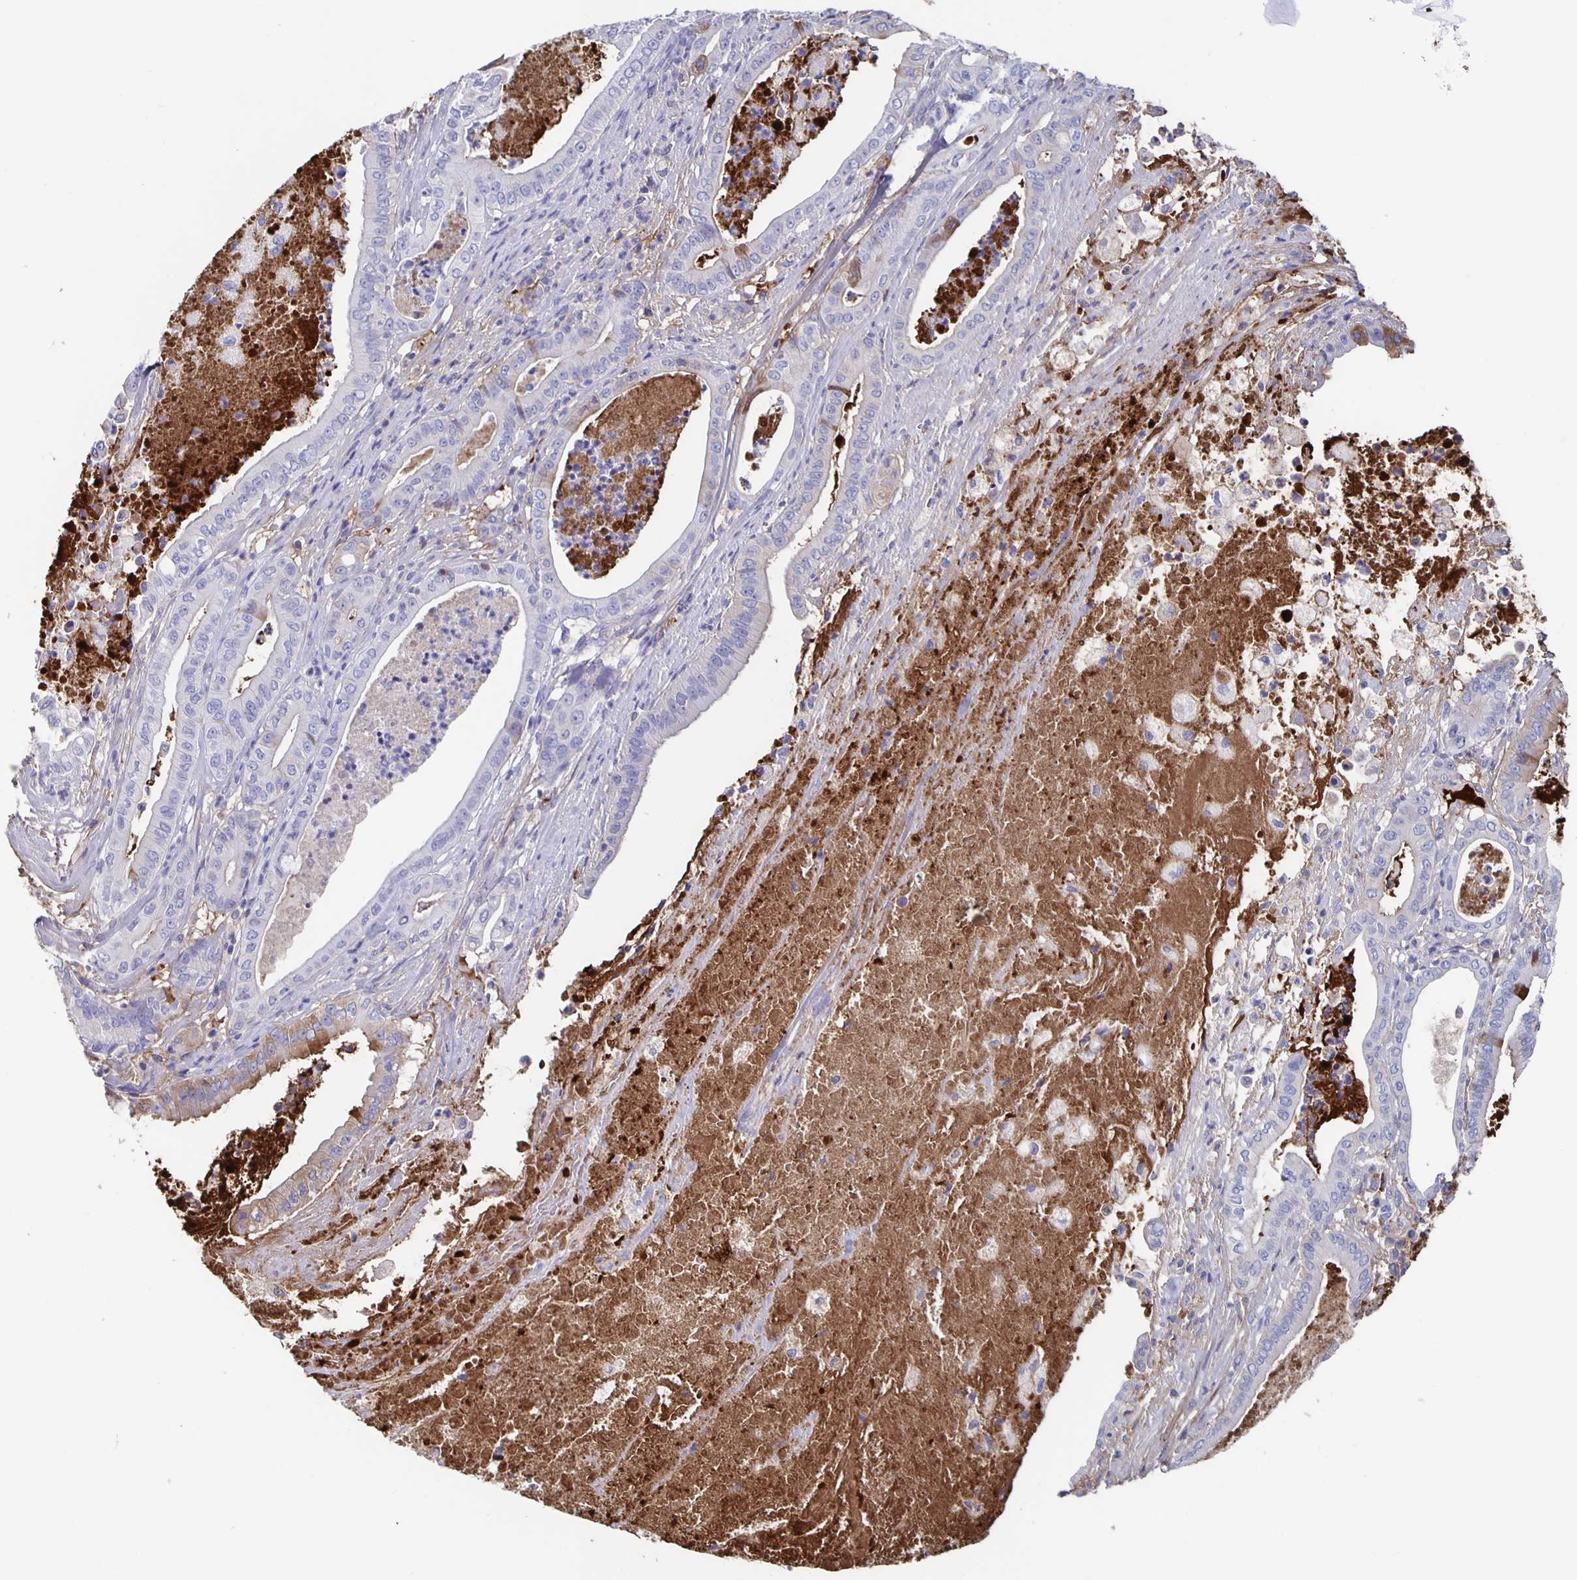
{"staining": {"intensity": "negative", "quantity": "none", "location": "none"}, "tissue": "pancreatic cancer", "cell_type": "Tumor cells", "image_type": "cancer", "snomed": [{"axis": "morphology", "description": "Adenocarcinoma, NOS"}, {"axis": "topography", "description": "Pancreas"}], "caption": "Immunohistochemical staining of human pancreatic cancer (adenocarcinoma) reveals no significant staining in tumor cells.", "gene": "FGA", "patient": {"sex": "male", "age": 71}}